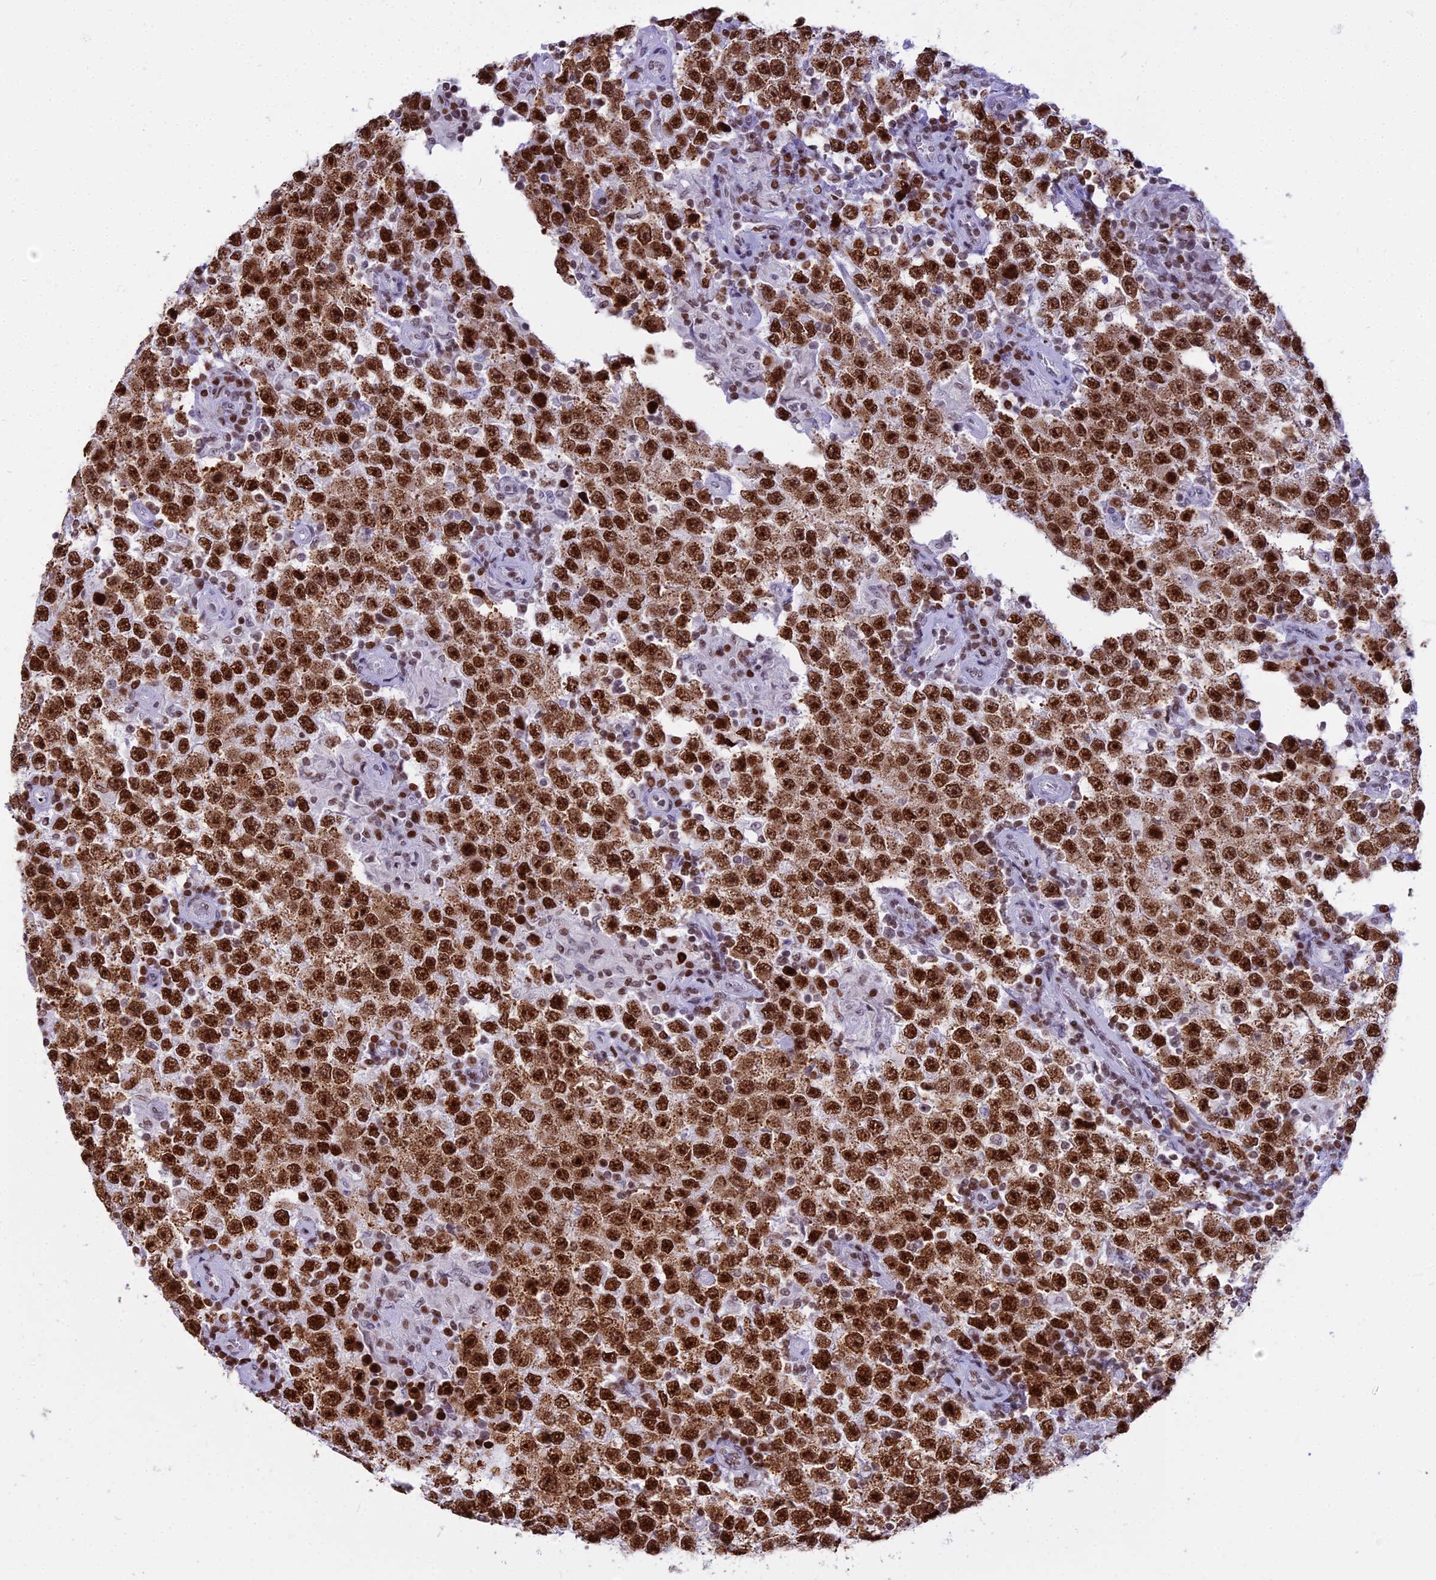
{"staining": {"intensity": "strong", "quantity": ">75%", "location": "nuclear"}, "tissue": "testis cancer", "cell_type": "Tumor cells", "image_type": "cancer", "snomed": [{"axis": "morphology", "description": "Normal tissue, NOS"}, {"axis": "morphology", "description": "Urothelial carcinoma, High grade"}, {"axis": "morphology", "description": "Seminoma, NOS"}, {"axis": "morphology", "description": "Carcinoma, Embryonal, NOS"}, {"axis": "topography", "description": "Urinary bladder"}, {"axis": "topography", "description": "Testis"}], "caption": "Immunohistochemistry of testis cancer (seminoma) demonstrates high levels of strong nuclear positivity in about >75% of tumor cells.", "gene": "PARP1", "patient": {"sex": "male", "age": 41}}